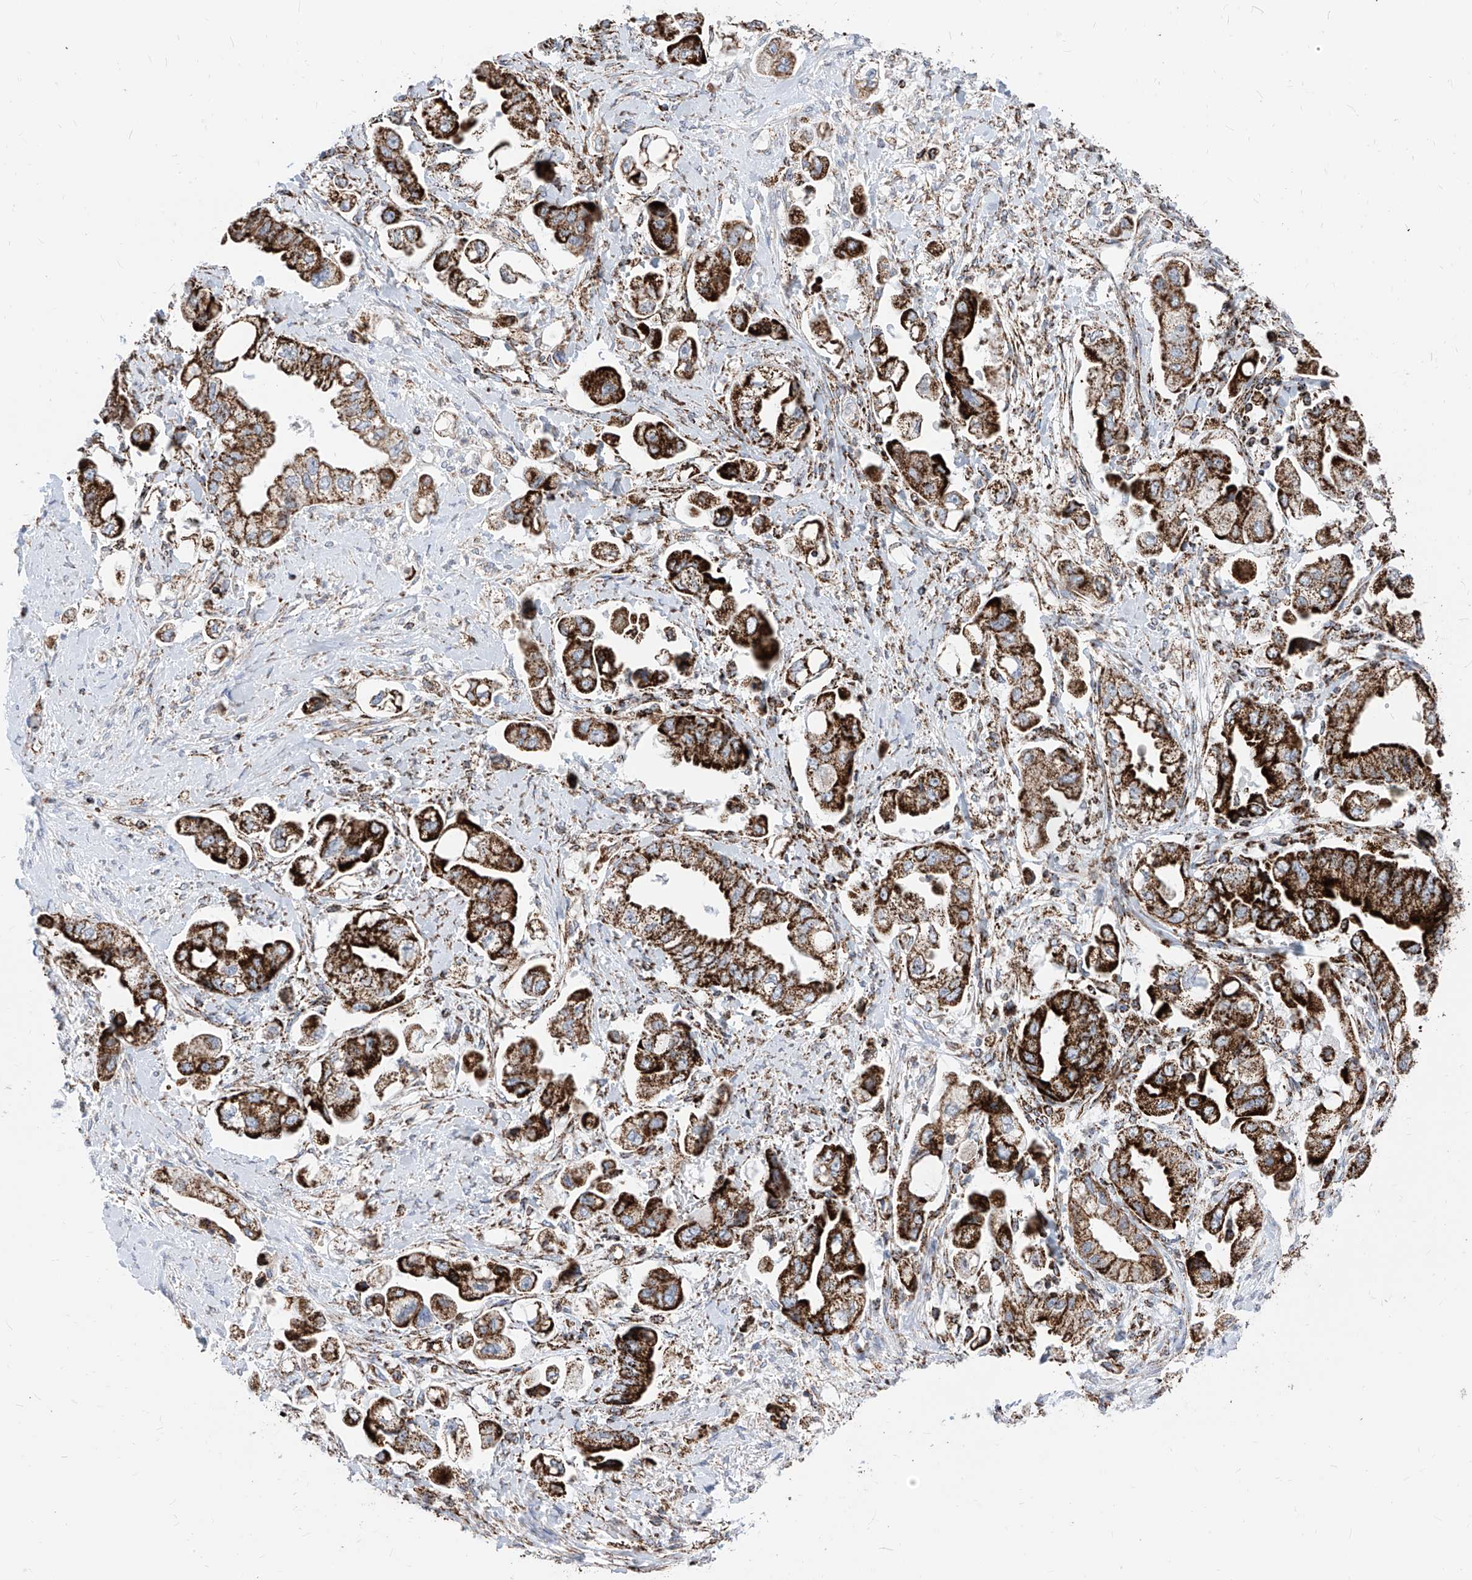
{"staining": {"intensity": "strong", "quantity": ">75%", "location": "cytoplasmic/membranous"}, "tissue": "stomach cancer", "cell_type": "Tumor cells", "image_type": "cancer", "snomed": [{"axis": "morphology", "description": "Adenocarcinoma, NOS"}, {"axis": "topography", "description": "Stomach"}], "caption": "Protein expression analysis of stomach cancer displays strong cytoplasmic/membranous positivity in about >75% of tumor cells.", "gene": "COX5B", "patient": {"sex": "male", "age": 62}}